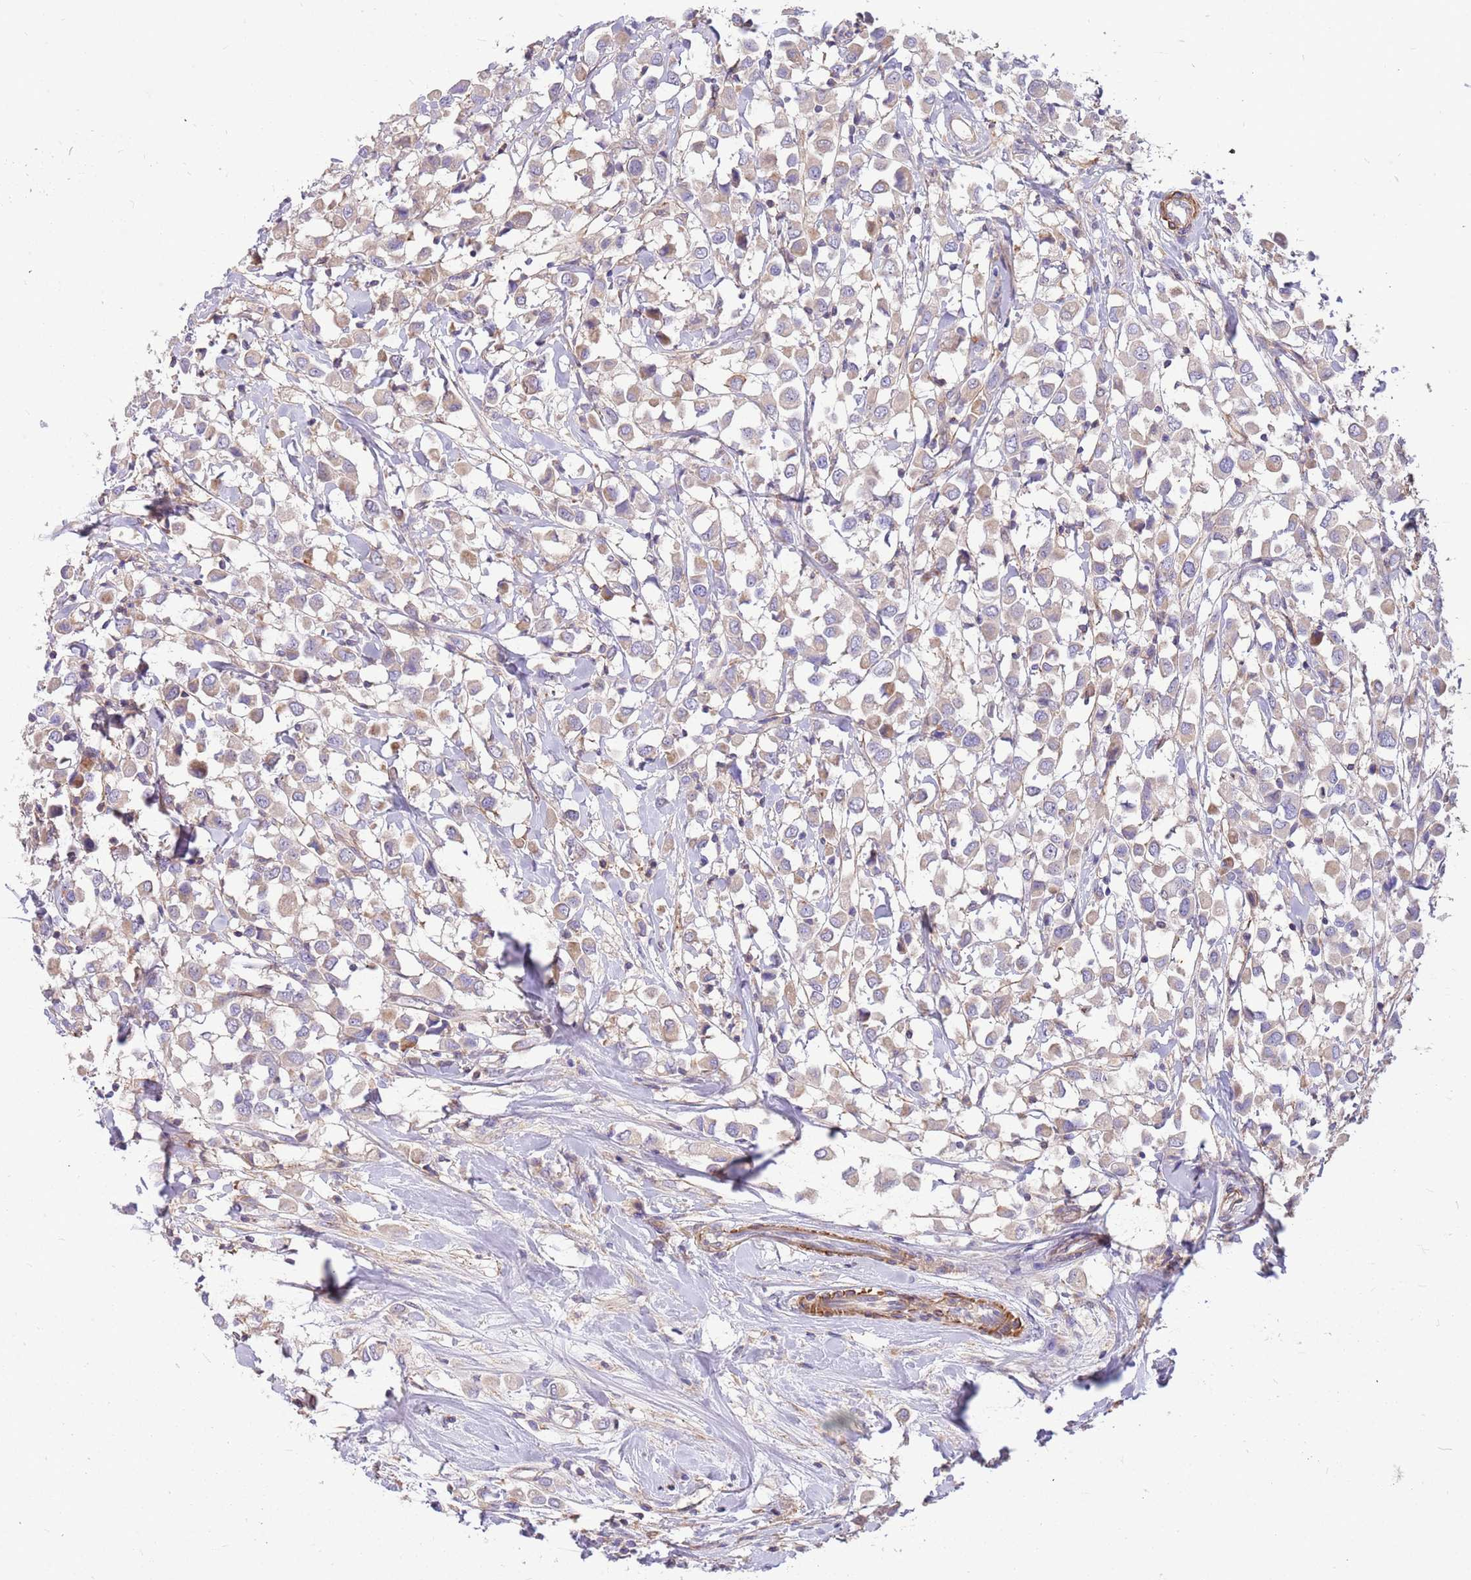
{"staining": {"intensity": "weak", "quantity": ">75%", "location": "cytoplasmic/membranous"}, "tissue": "breast cancer", "cell_type": "Tumor cells", "image_type": "cancer", "snomed": [{"axis": "morphology", "description": "Duct carcinoma"}, {"axis": "topography", "description": "Breast"}], "caption": "This is an image of immunohistochemistry staining of breast cancer (intraductal carcinoma), which shows weak staining in the cytoplasmic/membranous of tumor cells.", "gene": "MVD", "patient": {"sex": "female", "age": 61}}